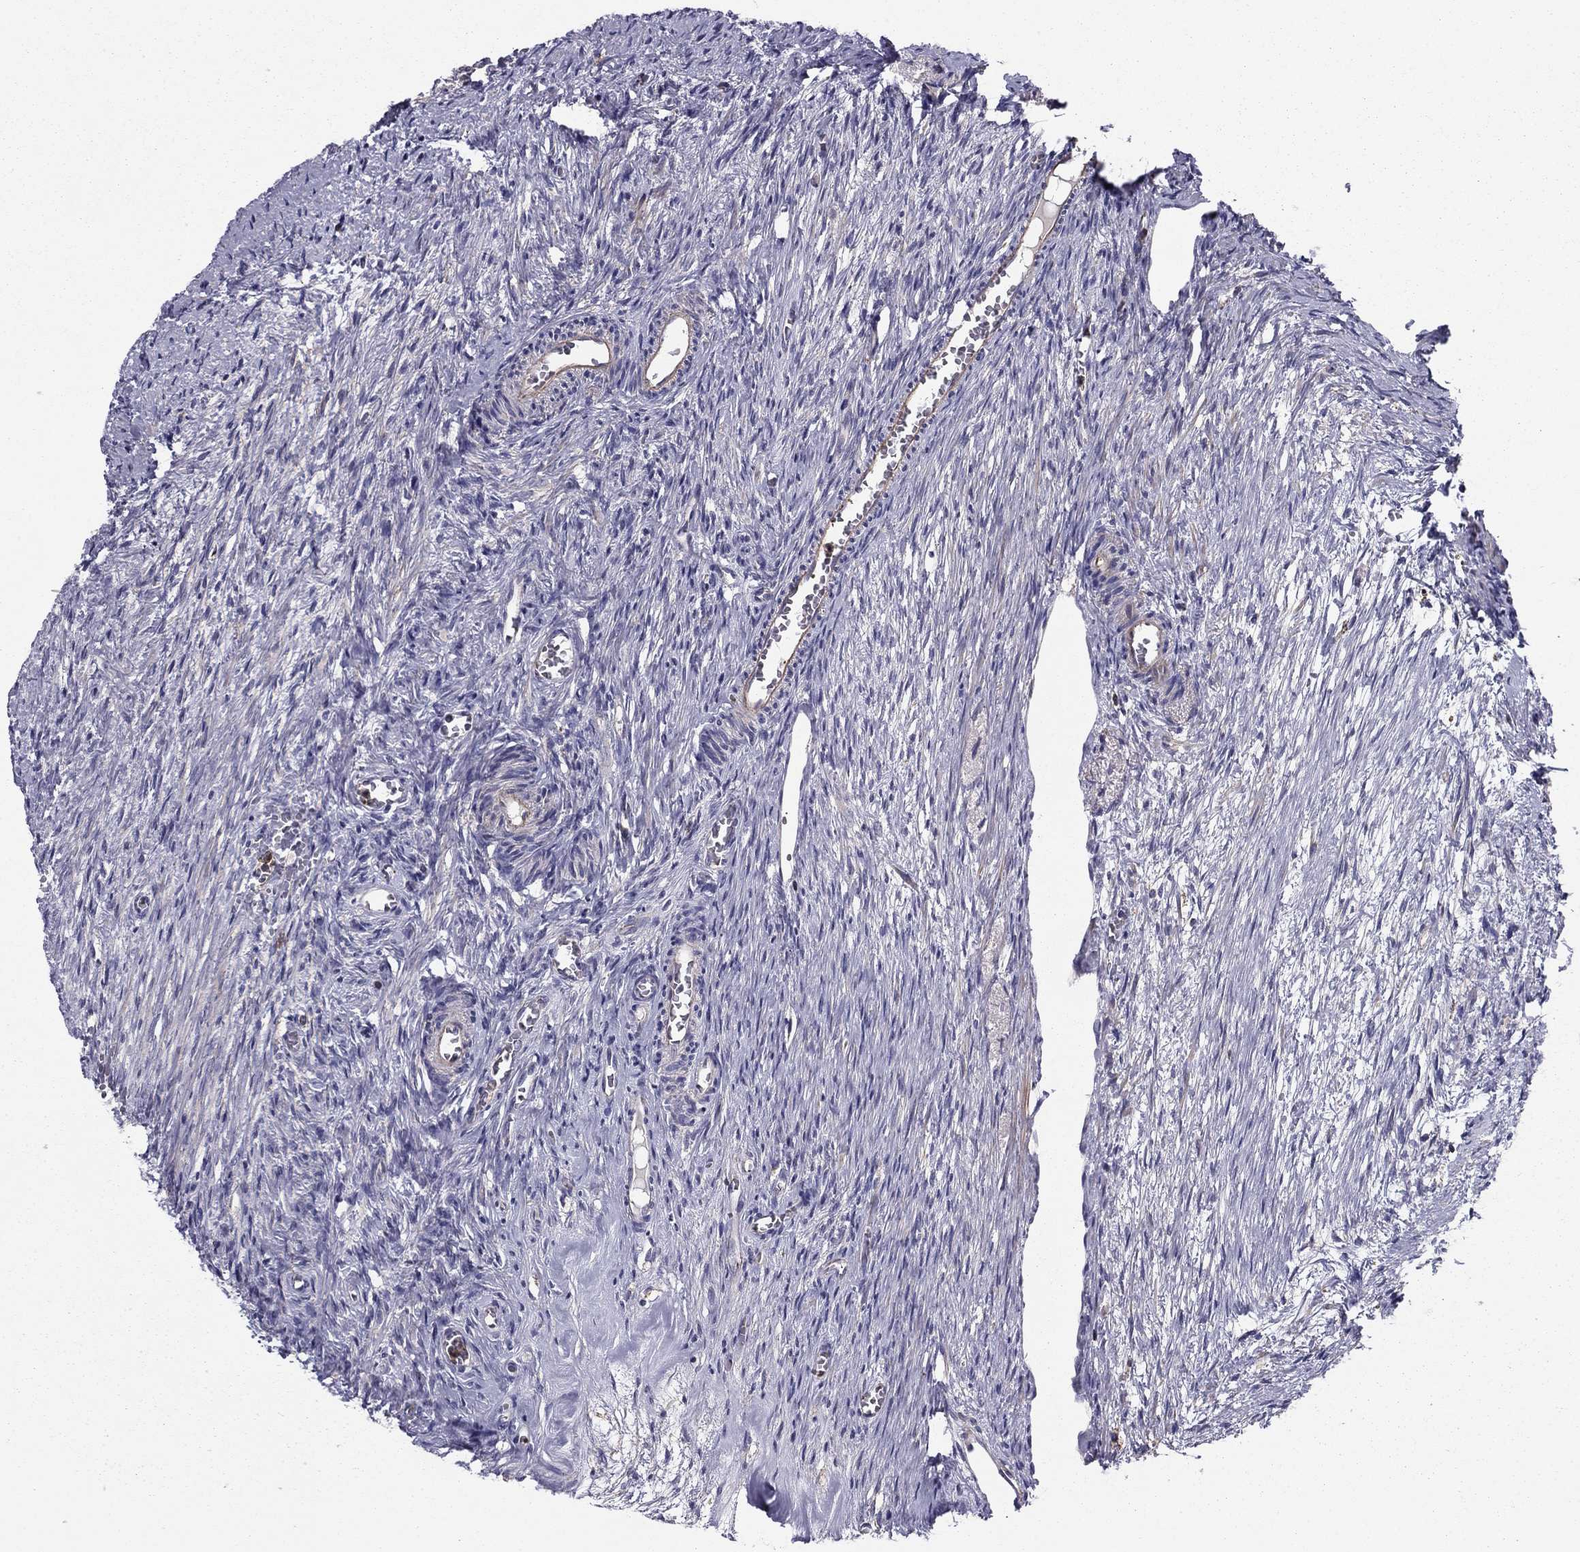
{"staining": {"intensity": "negative", "quantity": "none", "location": "none"}, "tissue": "ovary", "cell_type": "Ovarian stroma cells", "image_type": "normal", "snomed": [{"axis": "morphology", "description": "Normal tissue, NOS"}, {"axis": "topography", "description": "Ovary"}], "caption": "There is no significant positivity in ovarian stroma cells of ovary. (Brightfield microscopy of DAB IHC at high magnification).", "gene": "ALG6", "patient": {"sex": "female", "age": 39}}